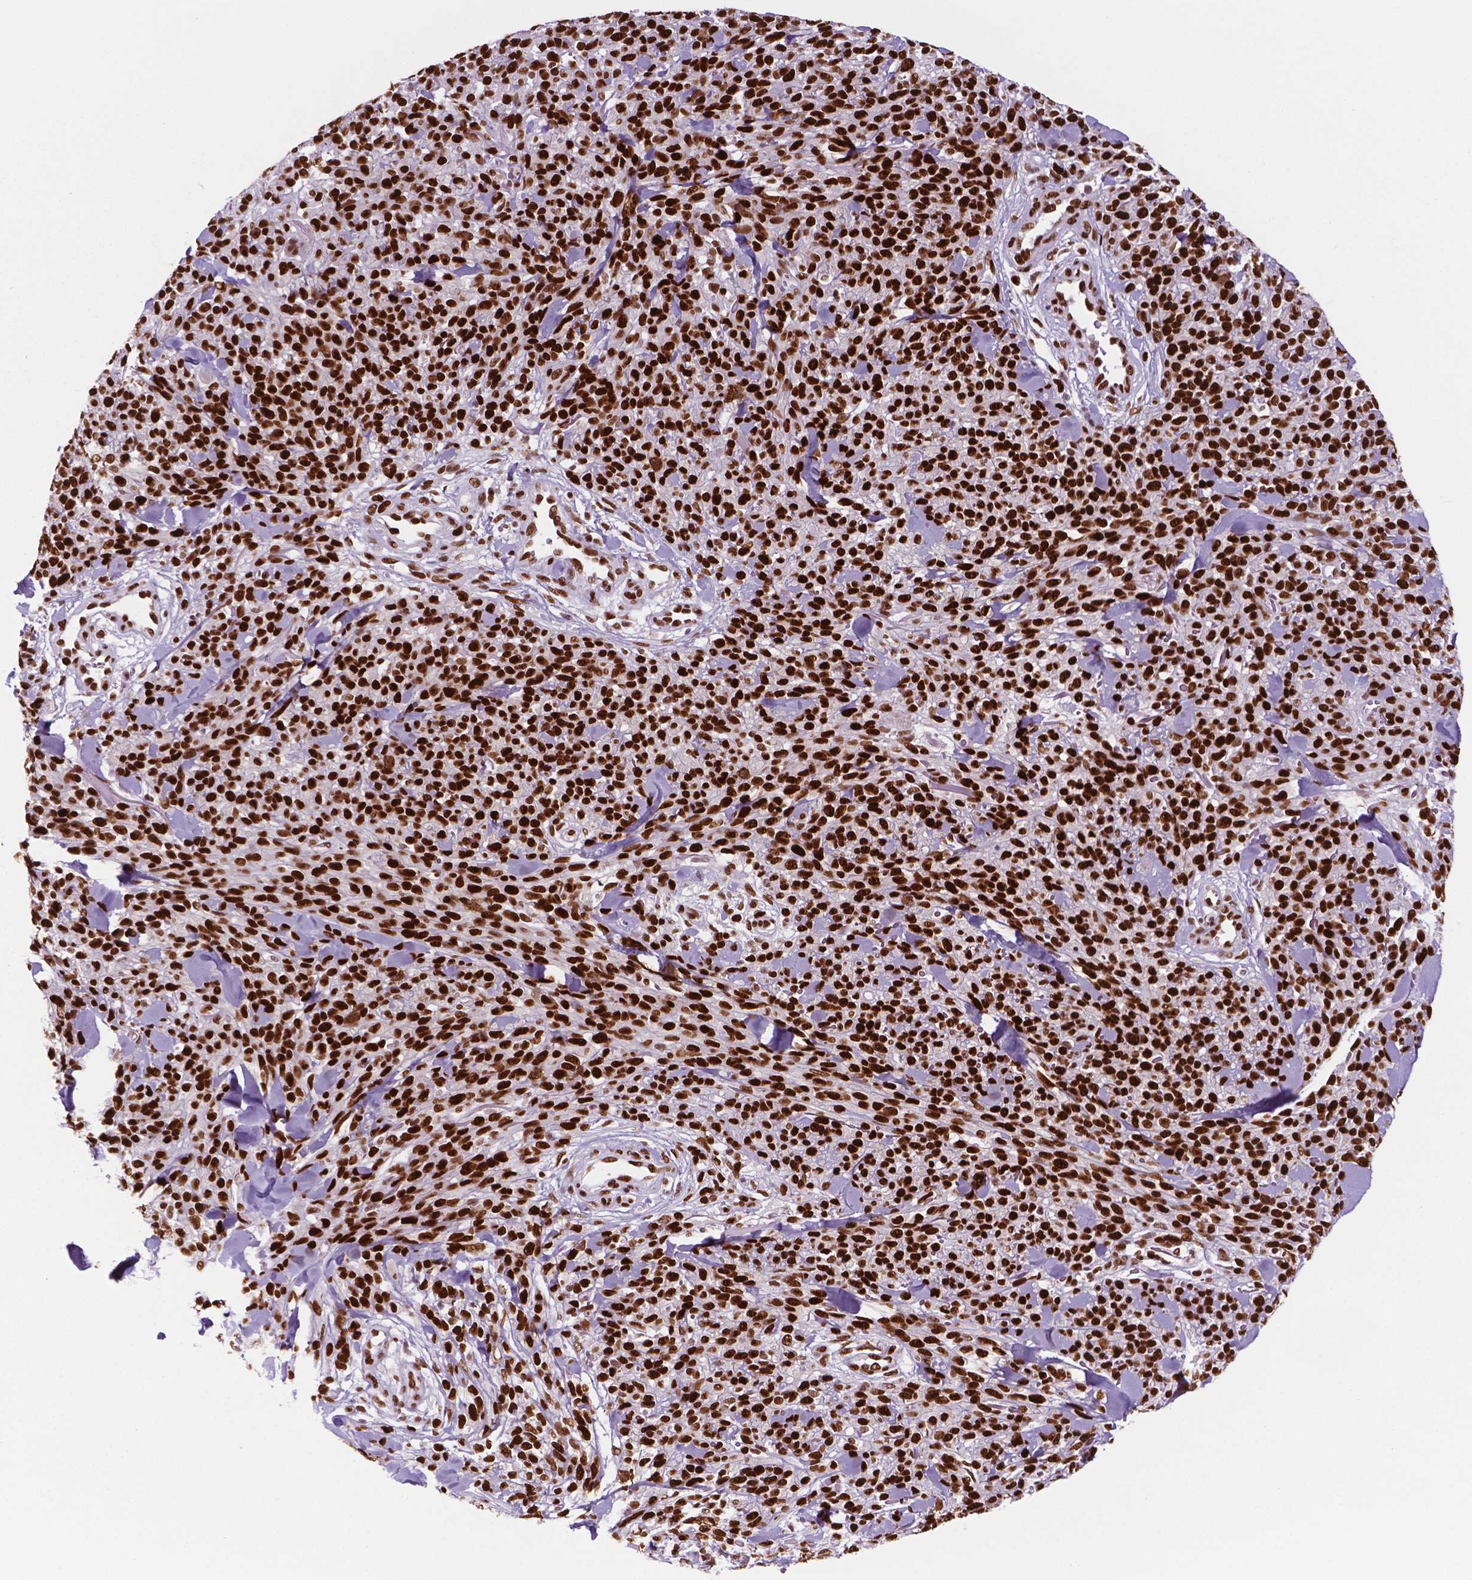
{"staining": {"intensity": "strong", "quantity": ">75%", "location": "nuclear"}, "tissue": "melanoma", "cell_type": "Tumor cells", "image_type": "cancer", "snomed": [{"axis": "morphology", "description": "Malignant melanoma, NOS"}, {"axis": "topography", "description": "Skin"}, {"axis": "topography", "description": "Skin of trunk"}], "caption": "Protein positivity by immunohistochemistry (IHC) exhibits strong nuclear expression in approximately >75% of tumor cells in melanoma. (brown staining indicates protein expression, while blue staining denotes nuclei).", "gene": "MSH6", "patient": {"sex": "male", "age": 74}}